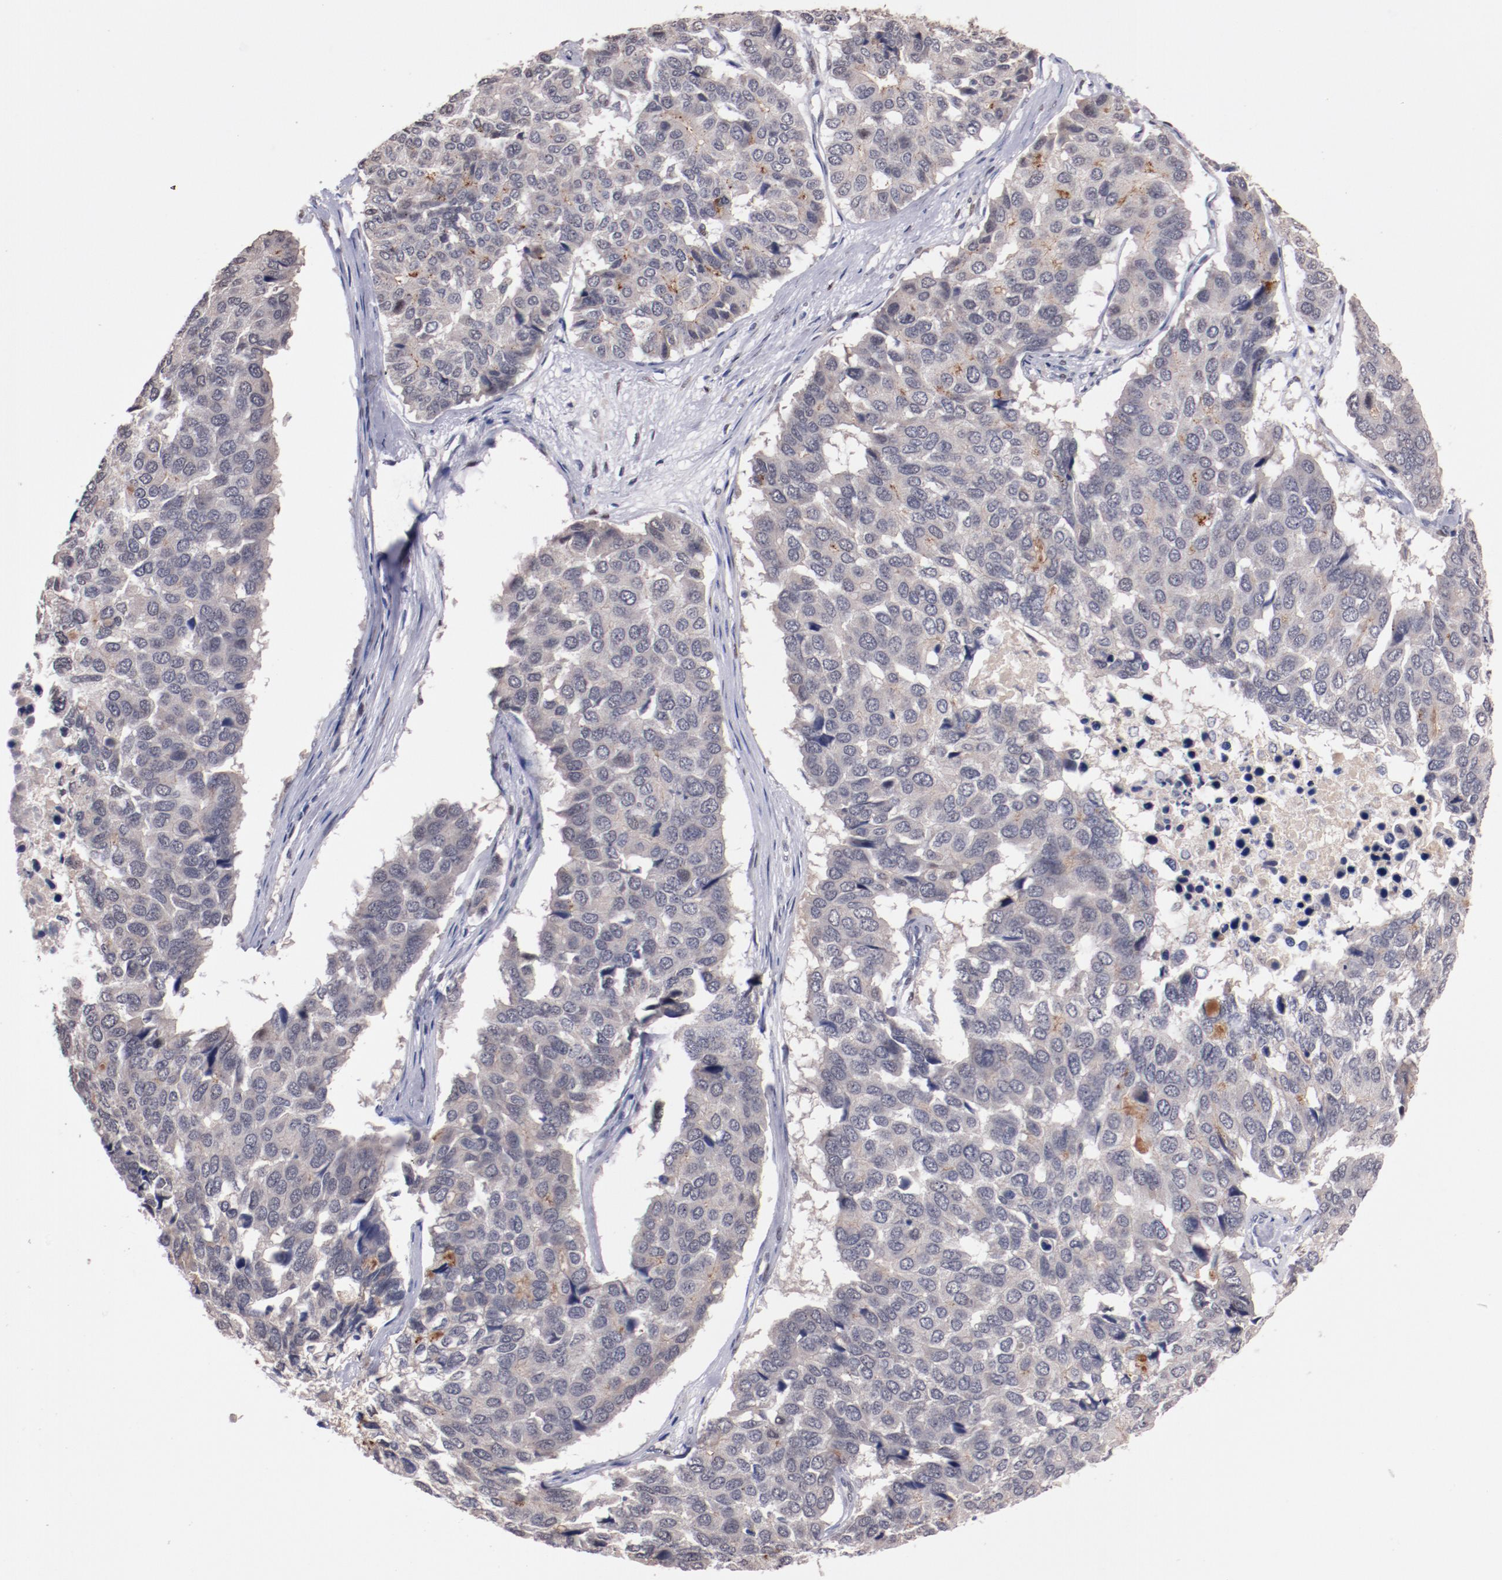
{"staining": {"intensity": "moderate", "quantity": "25%-75%", "location": "cytoplasmic/membranous"}, "tissue": "pancreatic cancer", "cell_type": "Tumor cells", "image_type": "cancer", "snomed": [{"axis": "morphology", "description": "Adenocarcinoma, NOS"}, {"axis": "topography", "description": "Pancreas"}], "caption": "There is medium levels of moderate cytoplasmic/membranous positivity in tumor cells of pancreatic adenocarcinoma, as demonstrated by immunohistochemical staining (brown color).", "gene": "FAM81A", "patient": {"sex": "male", "age": 50}}